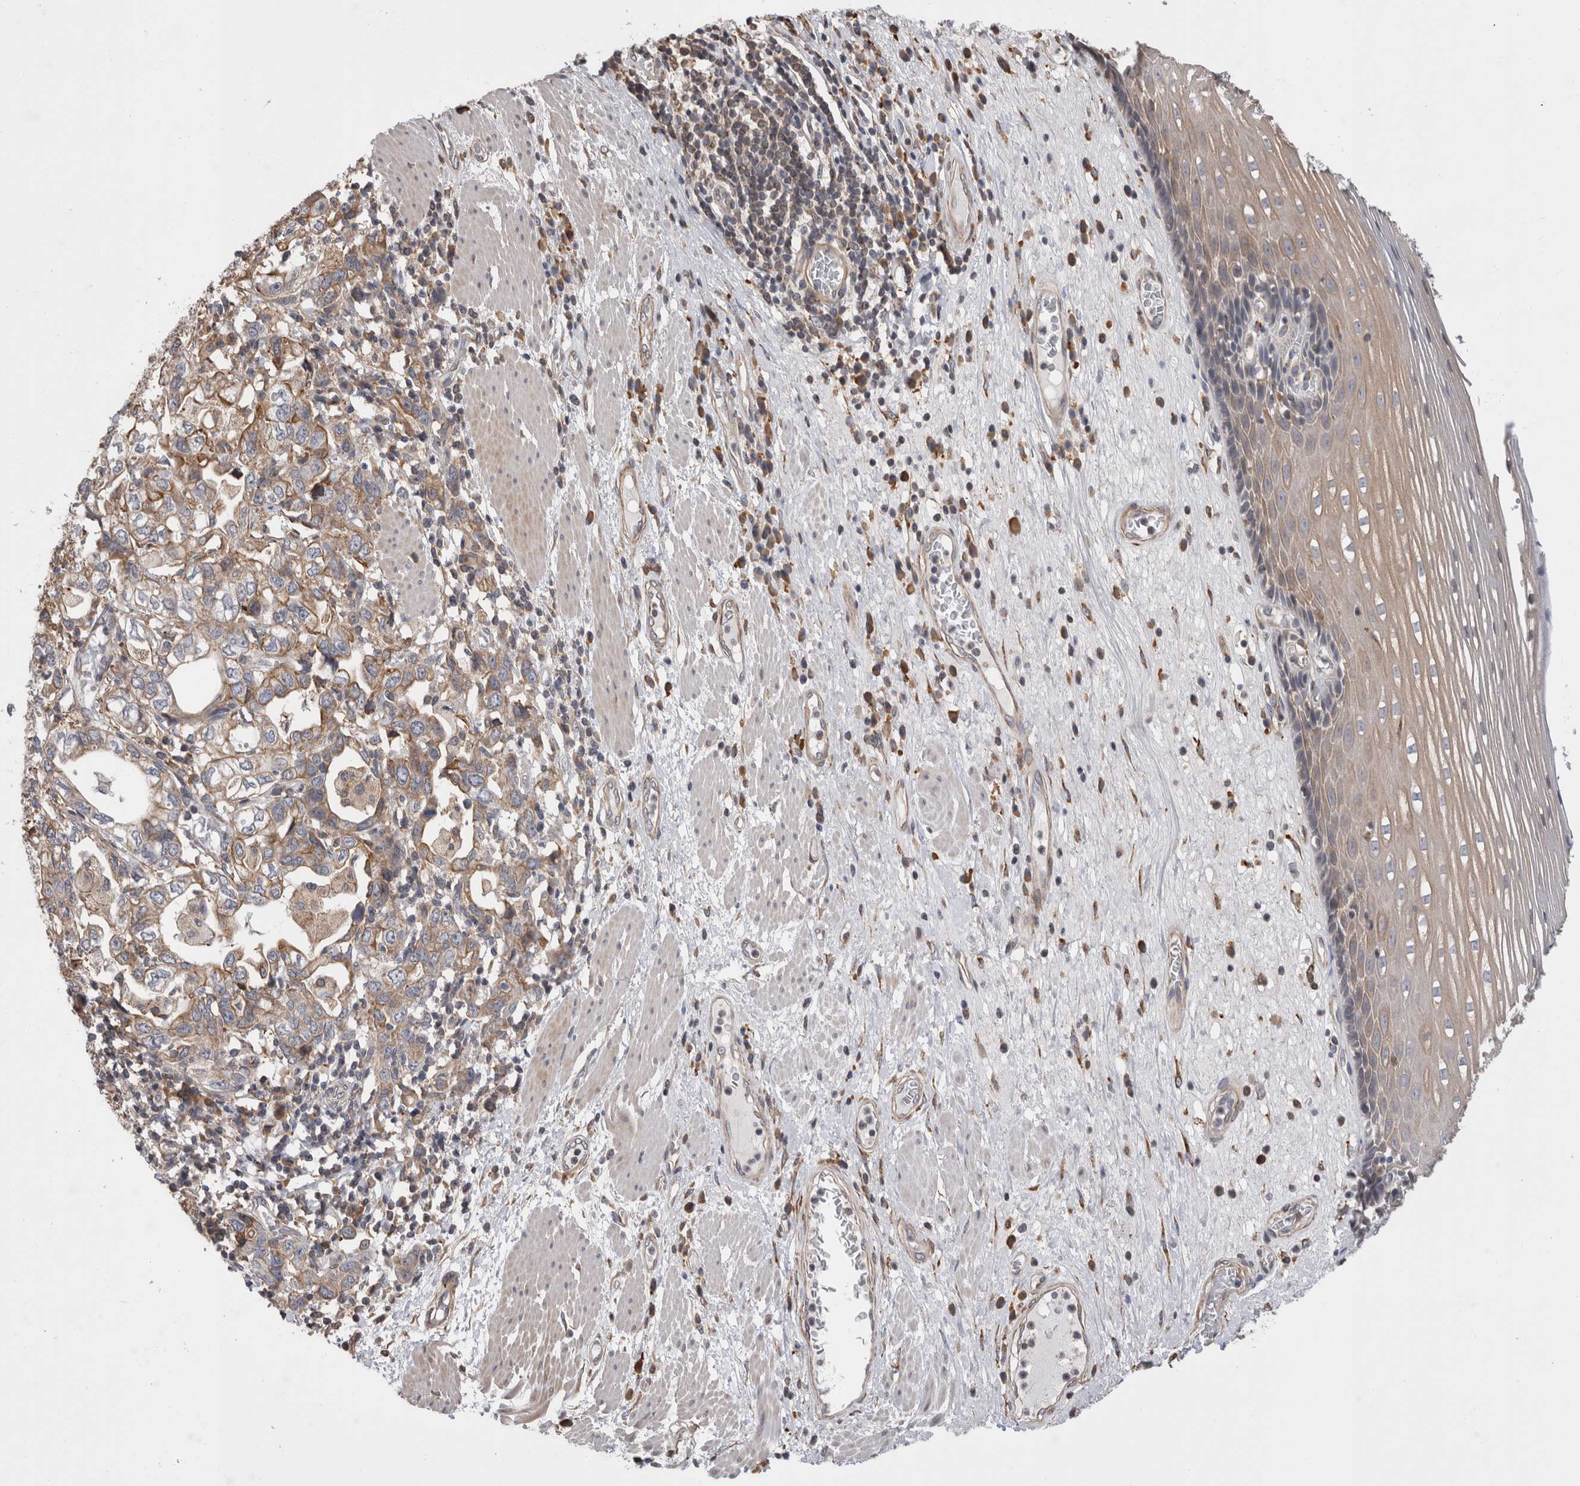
{"staining": {"intensity": "weak", "quantity": ">75%", "location": "cytoplasmic/membranous"}, "tissue": "esophagus", "cell_type": "Squamous epithelial cells", "image_type": "normal", "snomed": [{"axis": "morphology", "description": "Normal tissue, NOS"}, {"axis": "morphology", "description": "Adenocarcinoma, NOS"}, {"axis": "topography", "description": "Esophagus"}], "caption": "Protein staining by immunohistochemistry (IHC) reveals weak cytoplasmic/membranous staining in approximately >75% of squamous epithelial cells in unremarkable esophagus.", "gene": "SMAP2", "patient": {"sex": "male", "age": 62}}